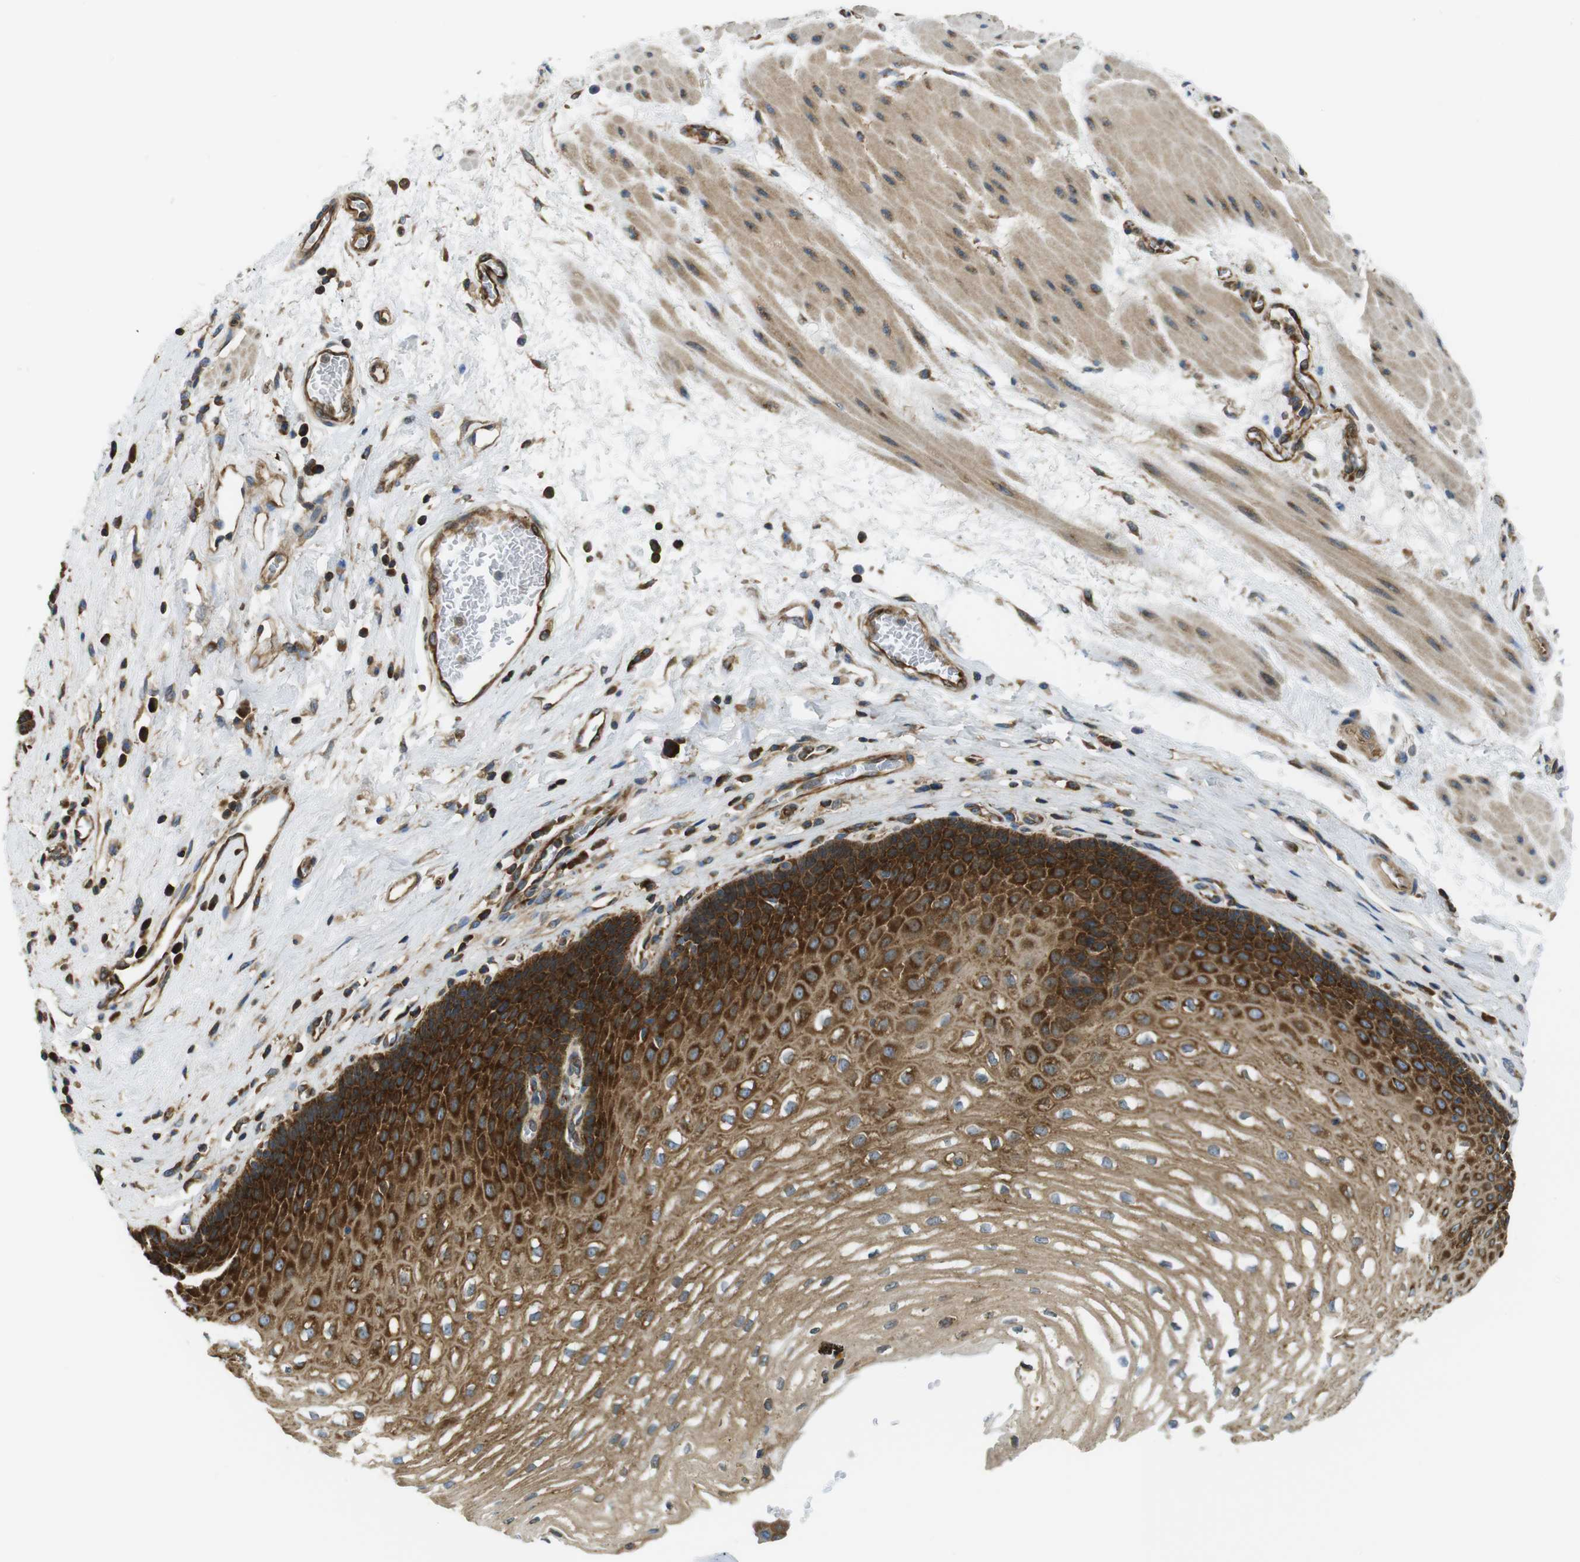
{"staining": {"intensity": "strong", "quantity": ">75%", "location": "cytoplasmic/membranous"}, "tissue": "esophagus", "cell_type": "Squamous epithelial cells", "image_type": "normal", "snomed": [{"axis": "morphology", "description": "Normal tissue, NOS"}, {"axis": "topography", "description": "Esophagus"}], "caption": "Esophagus stained with DAB immunohistochemistry demonstrates high levels of strong cytoplasmic/membranous positivity in approximately >75% of squamous epithelial cells.", "gene": "TSC1", "patient": {"sex": "male", "age": 48}}